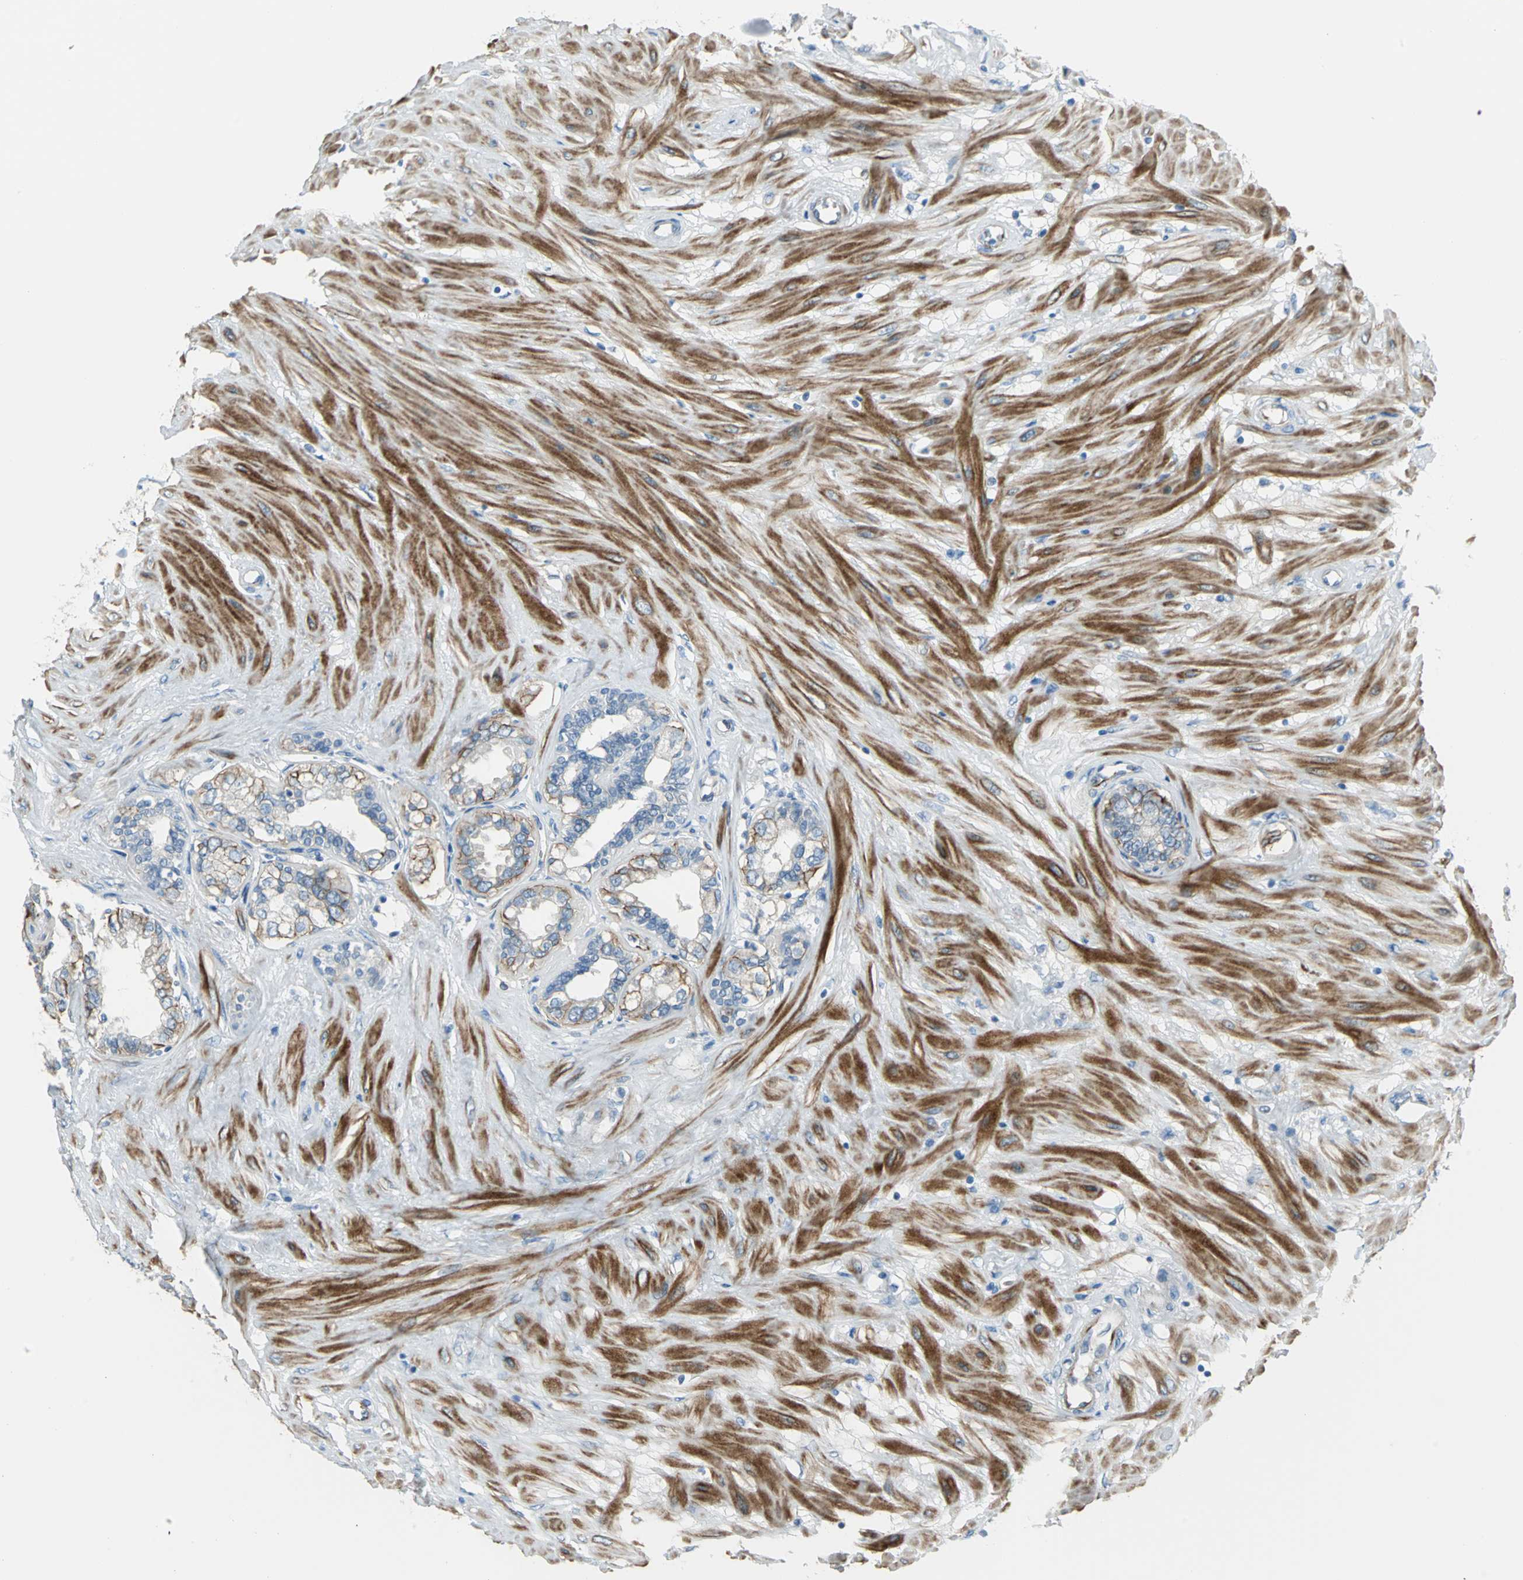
{"staining": {"intensity": "moderate", "quantity": "<25%", "location": "cytoplasmic/membranous"}, "tissue": "seminal vesicle", "cell_type": "Glandular cells", "image_type": "normal", "snomed": [{"axis": "morphology", "description": "Normal tissue, NOS"}, {"axis": "morphology", "description": "Inflammation, NOS"}, {"axis": "topography", "description": "Urinary bladder"}, {"axis": "topography", "description": "Prostate"}, {"axis": "topography", "description": "Seminal veicle"}], "caption": "Moderate cytoplasmic/membranous positivity is seen in about <25% of glandular cells in normal seminal vesicle.", "gene": "ALOX15", "patient": {"sex": "male", "age": 82}}